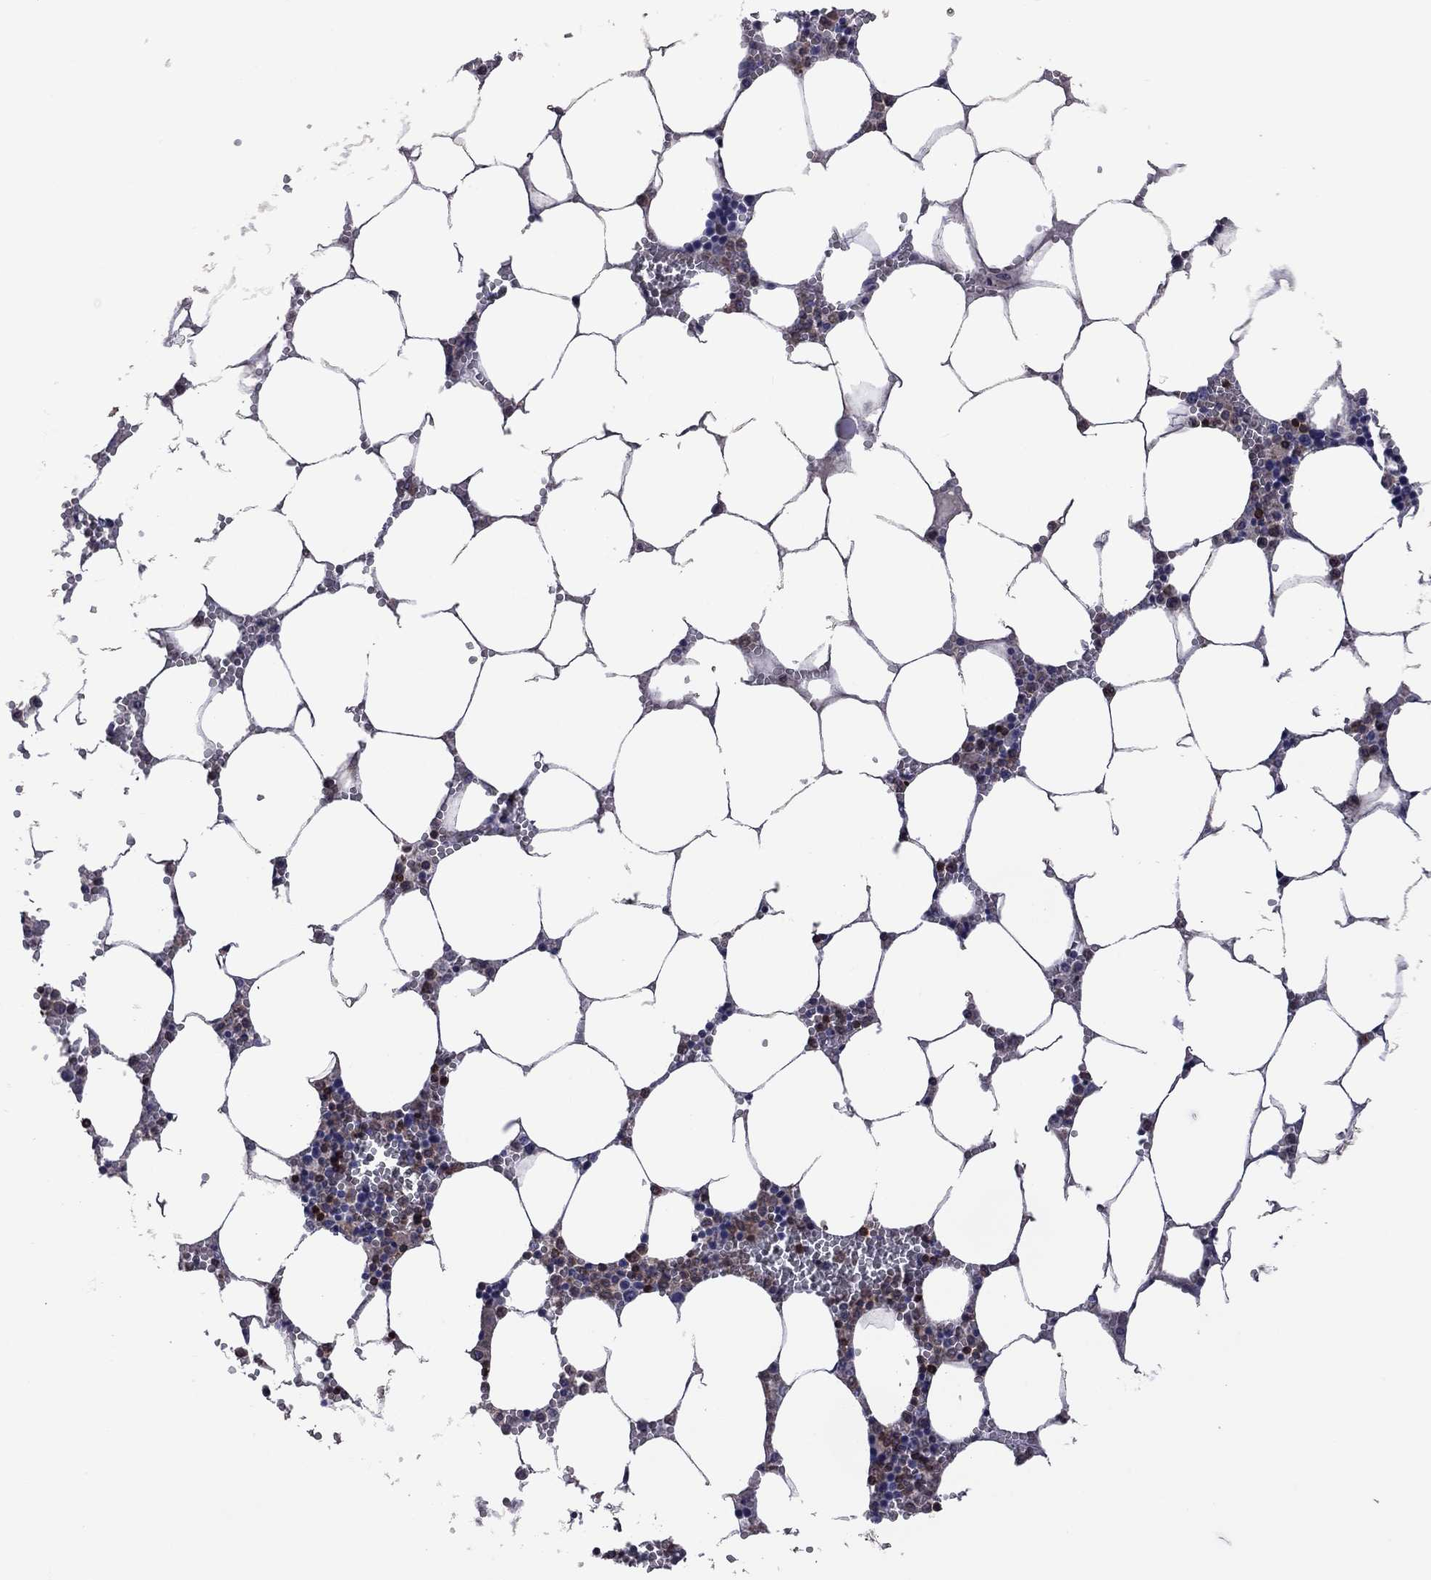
{"staining": {"intensity": "moderate", "quantity": "25%-75%", "location": "cytoplasmic/membranous"}, "tissue": "bone marrow", "cell_type": "Hematopoietic cells", "image_type": "normal", "snomed": [{"axis": "morphology", "description": "Normal tissue, NOS"}, {"axis": "topography", "description": "Bone marrow"}], "caption": "IHC of normal bone marrow demonstrates medium levels of moderate cytoplasmic/membranous positivity in about 25%-75% of hematopoietic cells. The staining was performed using DAB (3,3'-diaminobenzidine), with brown indicating positive protein expression. Nuclei are stained blue with hematoxylin.", "gene": "ENSG00000288520", "patient": {"sex": "female", "age": 64}}